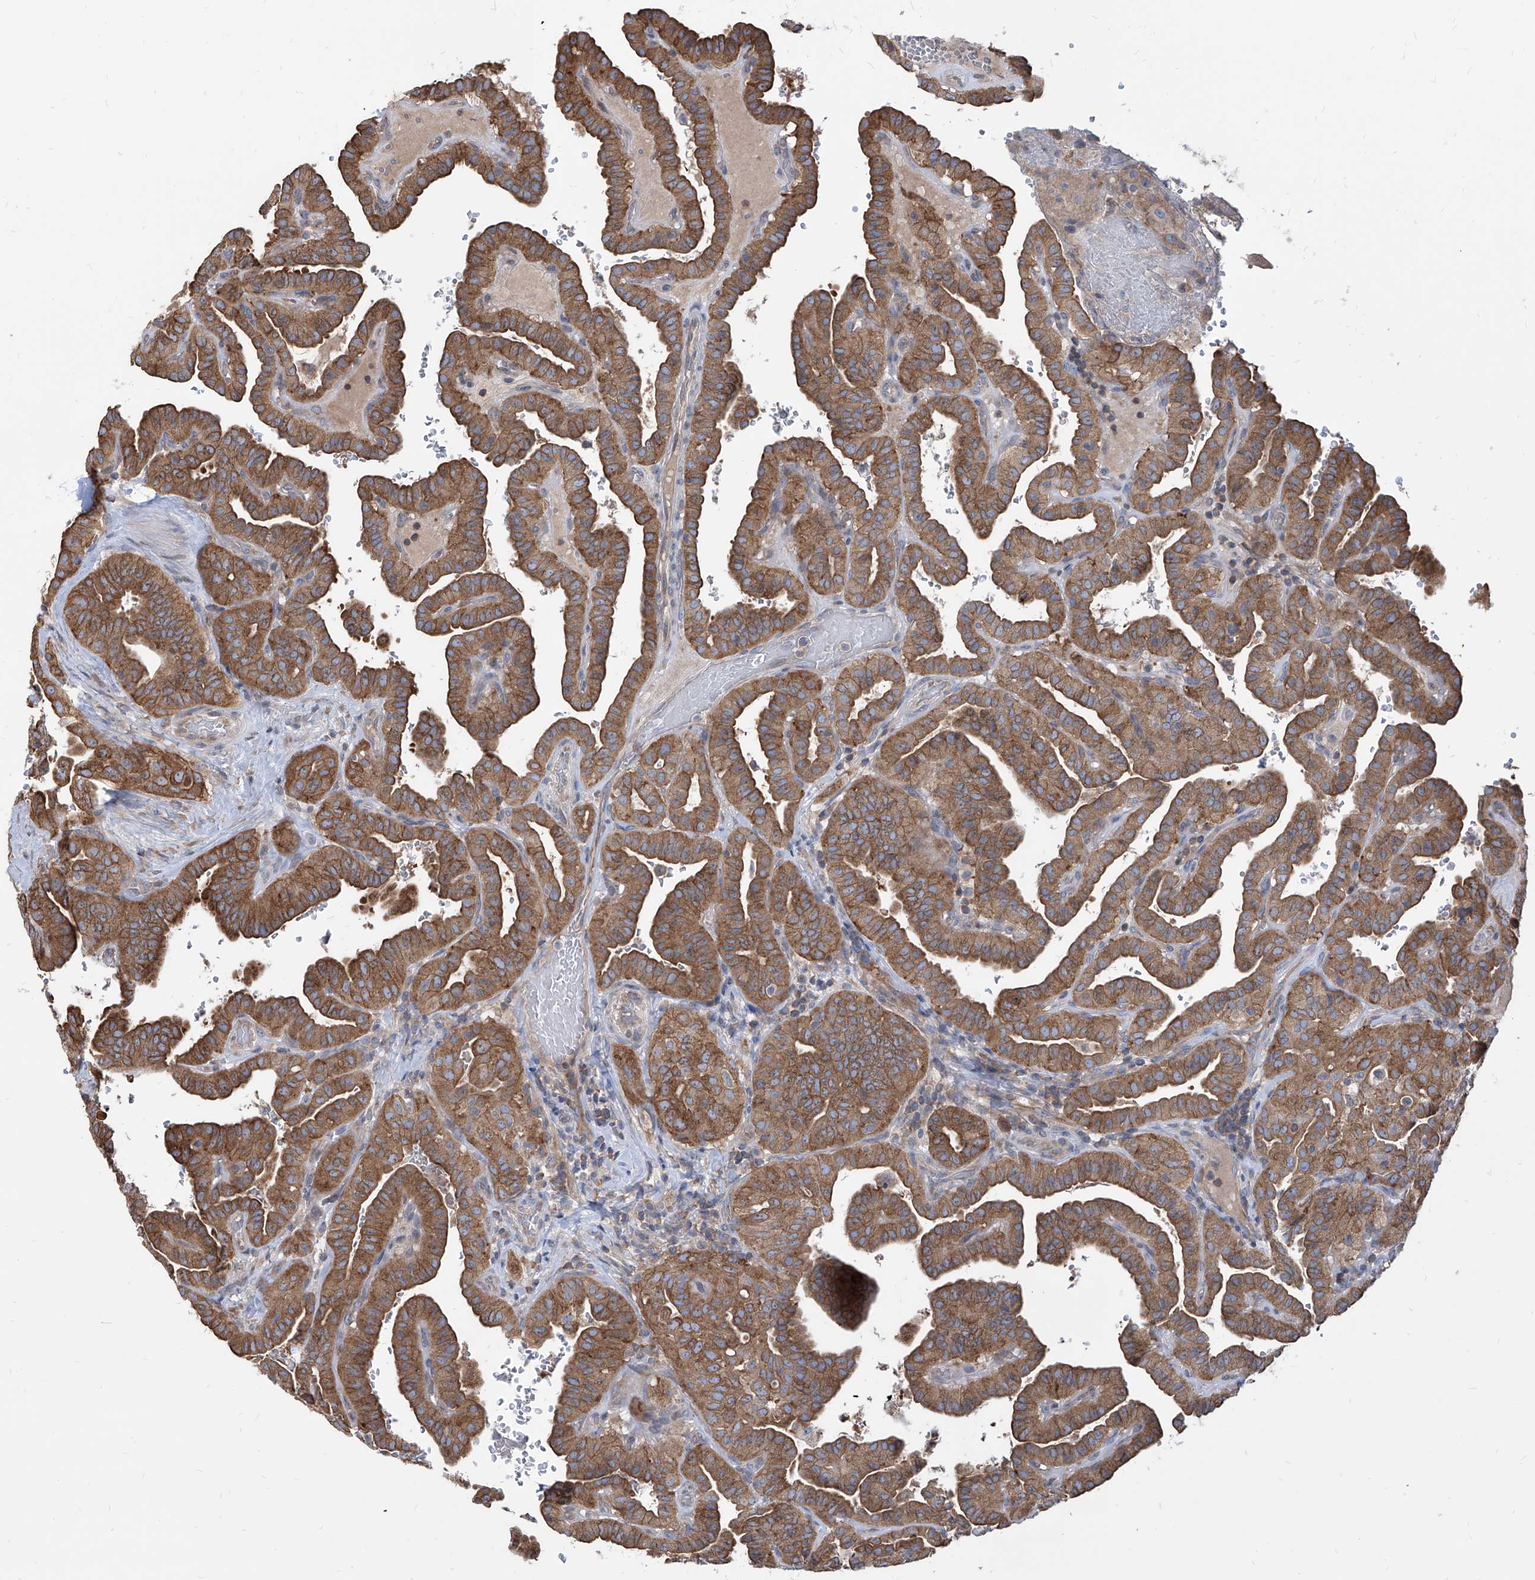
{"staining": {"intensity": "moderate", "quantity": ">75%", "location": "cytoplasmic/membranous"}, "tissue": "thyroid cancer", "cell_type": "Tumor cells", "image_type": "cancer", "snomed": [{"axis": "morphology", "description": "Papillary adenocarcinoma, NOS"}, {"axis": "topography", "description": "Thyroid gland"}], "caption": "Immunohistochemical staining of human thyroid cancer displays medium levels of moderate cytoplasmic/membranous protein staining in approximately >75% of tumor cells. The protein of interest is stained brown, and the nuclei are stained in blue (DAB (3,3'-diaminobenzidine) IHC with brightfield microscopy, high magnification).", "gene": "FAM83B", "patient": {"sex": "male", "age": 77}}